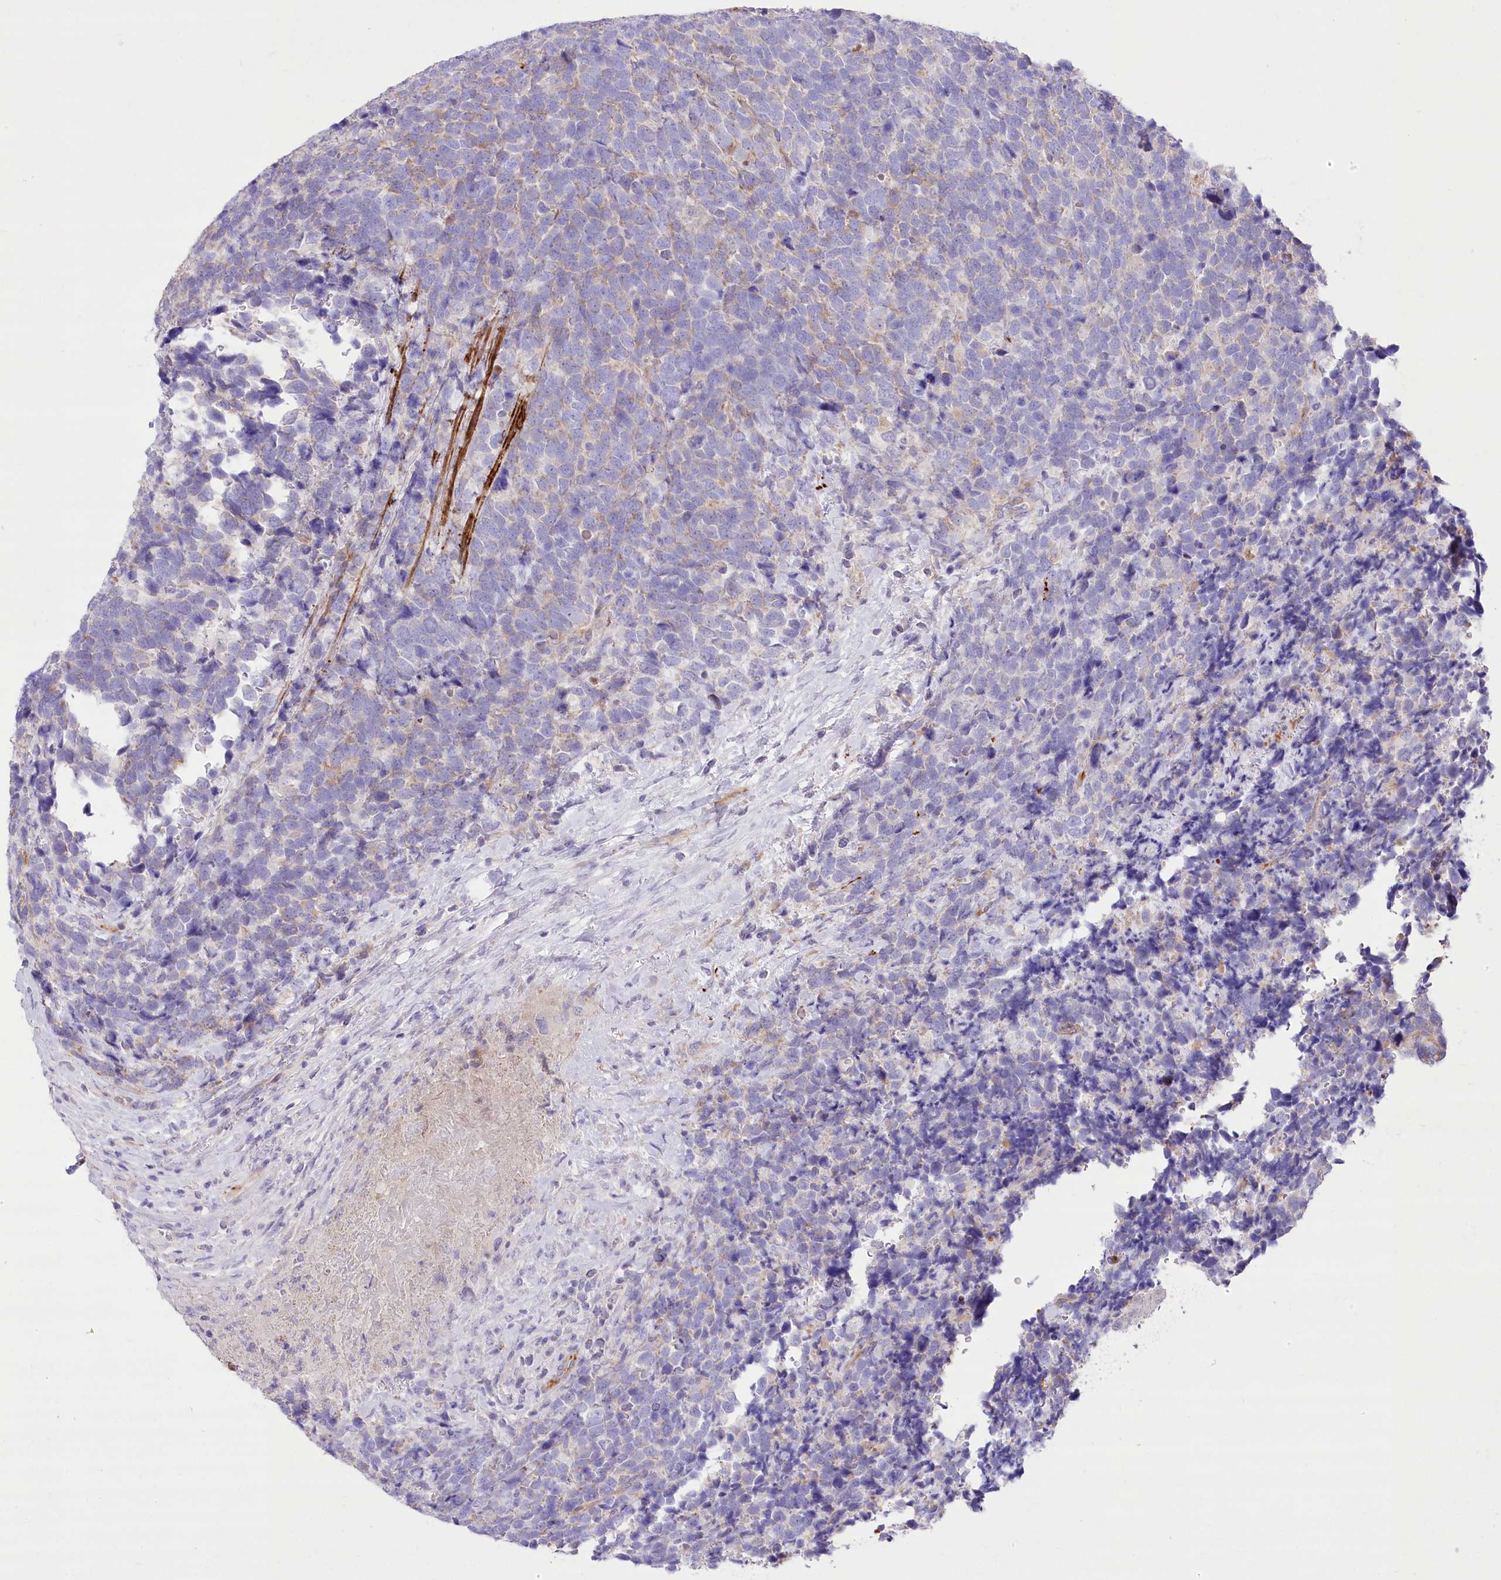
{"staining": {"intensity": "moderate", "quantity": "<25%", "location": "cytoplasmic/membranous"}, "tissue": "urothelial cancer", "cell_type": "Tumor cells", "image_type": "cancer", "snomed": [{"axis": "morphology", "description": "Urothelial carcinoma, High grade"}, {"axis": "topography", "description": "Urinary bladder"}], "caption": "Brown immunohistochemical staining in human urothelial cancer exhibits moderate cytoplasmic/membranous expression in about <25% of tumor cells. (DAB (3,3'-diaminobenzidine) IHC, brown staining for protein, blue staining for nuclei).", "gene": "ANGPTL3", "patient": {"sex": "female", "age": 82}}